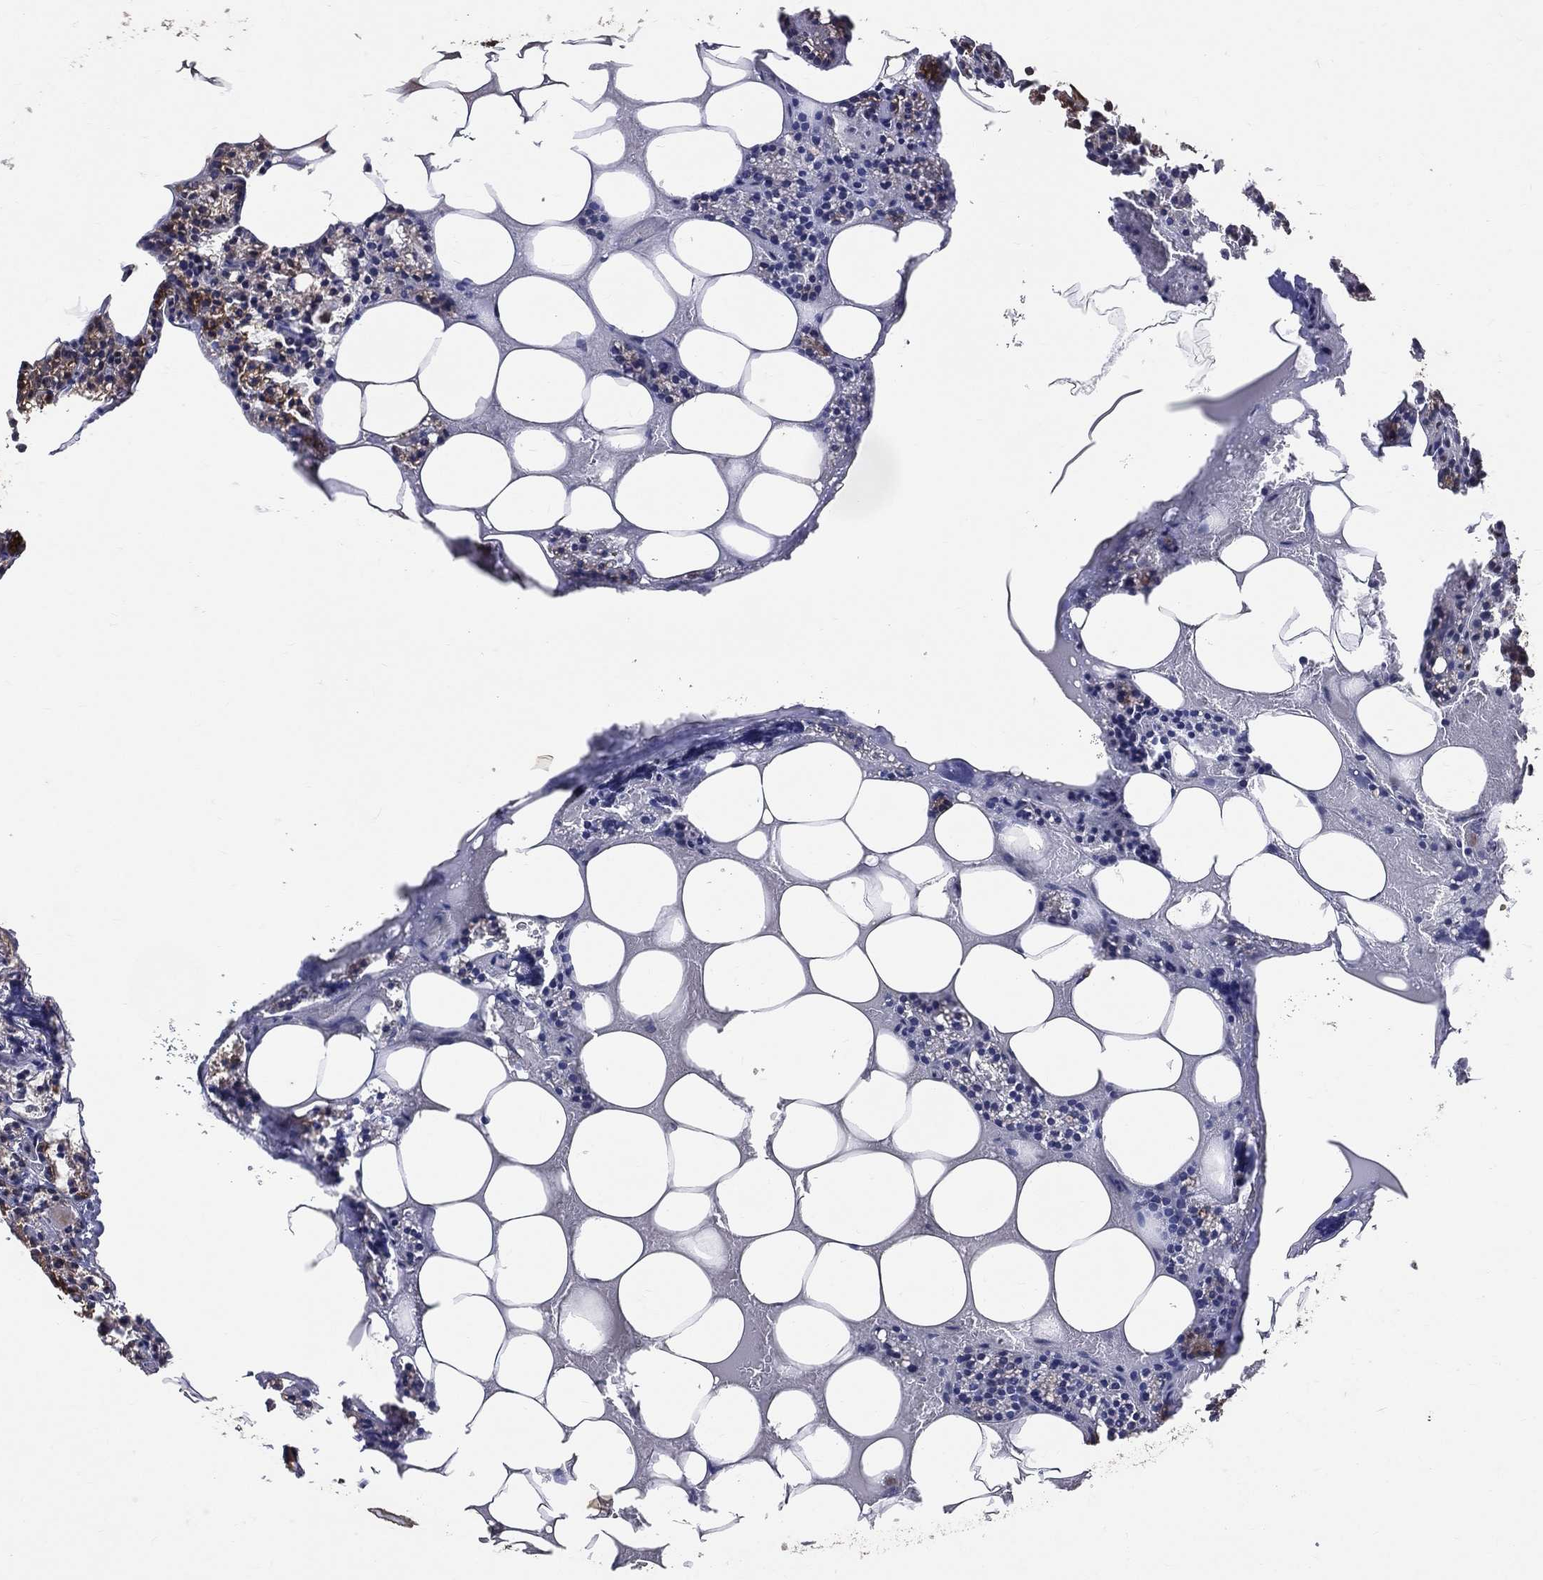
{"staining": {"intensity": "moderate", "quantity": "<25%", "location": "cytoplasmic/membranous"}, "tissue": "parathyroid gland", "cell_type": "Glandular cells", "image_type": "normal", "snomed": [{"axis": "morphology", "description": "Normal tissue, NOS"}, {"axis": "topography", "description": "Parathyroid gland"}], "caption": "This image reveals benign parathyroid gland stained with immunohistochemistry to label a protein in brown. The cytoplasmic/membranous of glandular cells show moderate positivity for the protein. Nuclei are counter-stained blue.", "gene": "GMPR2", "patient": {"sex": "female", "age": 83}}